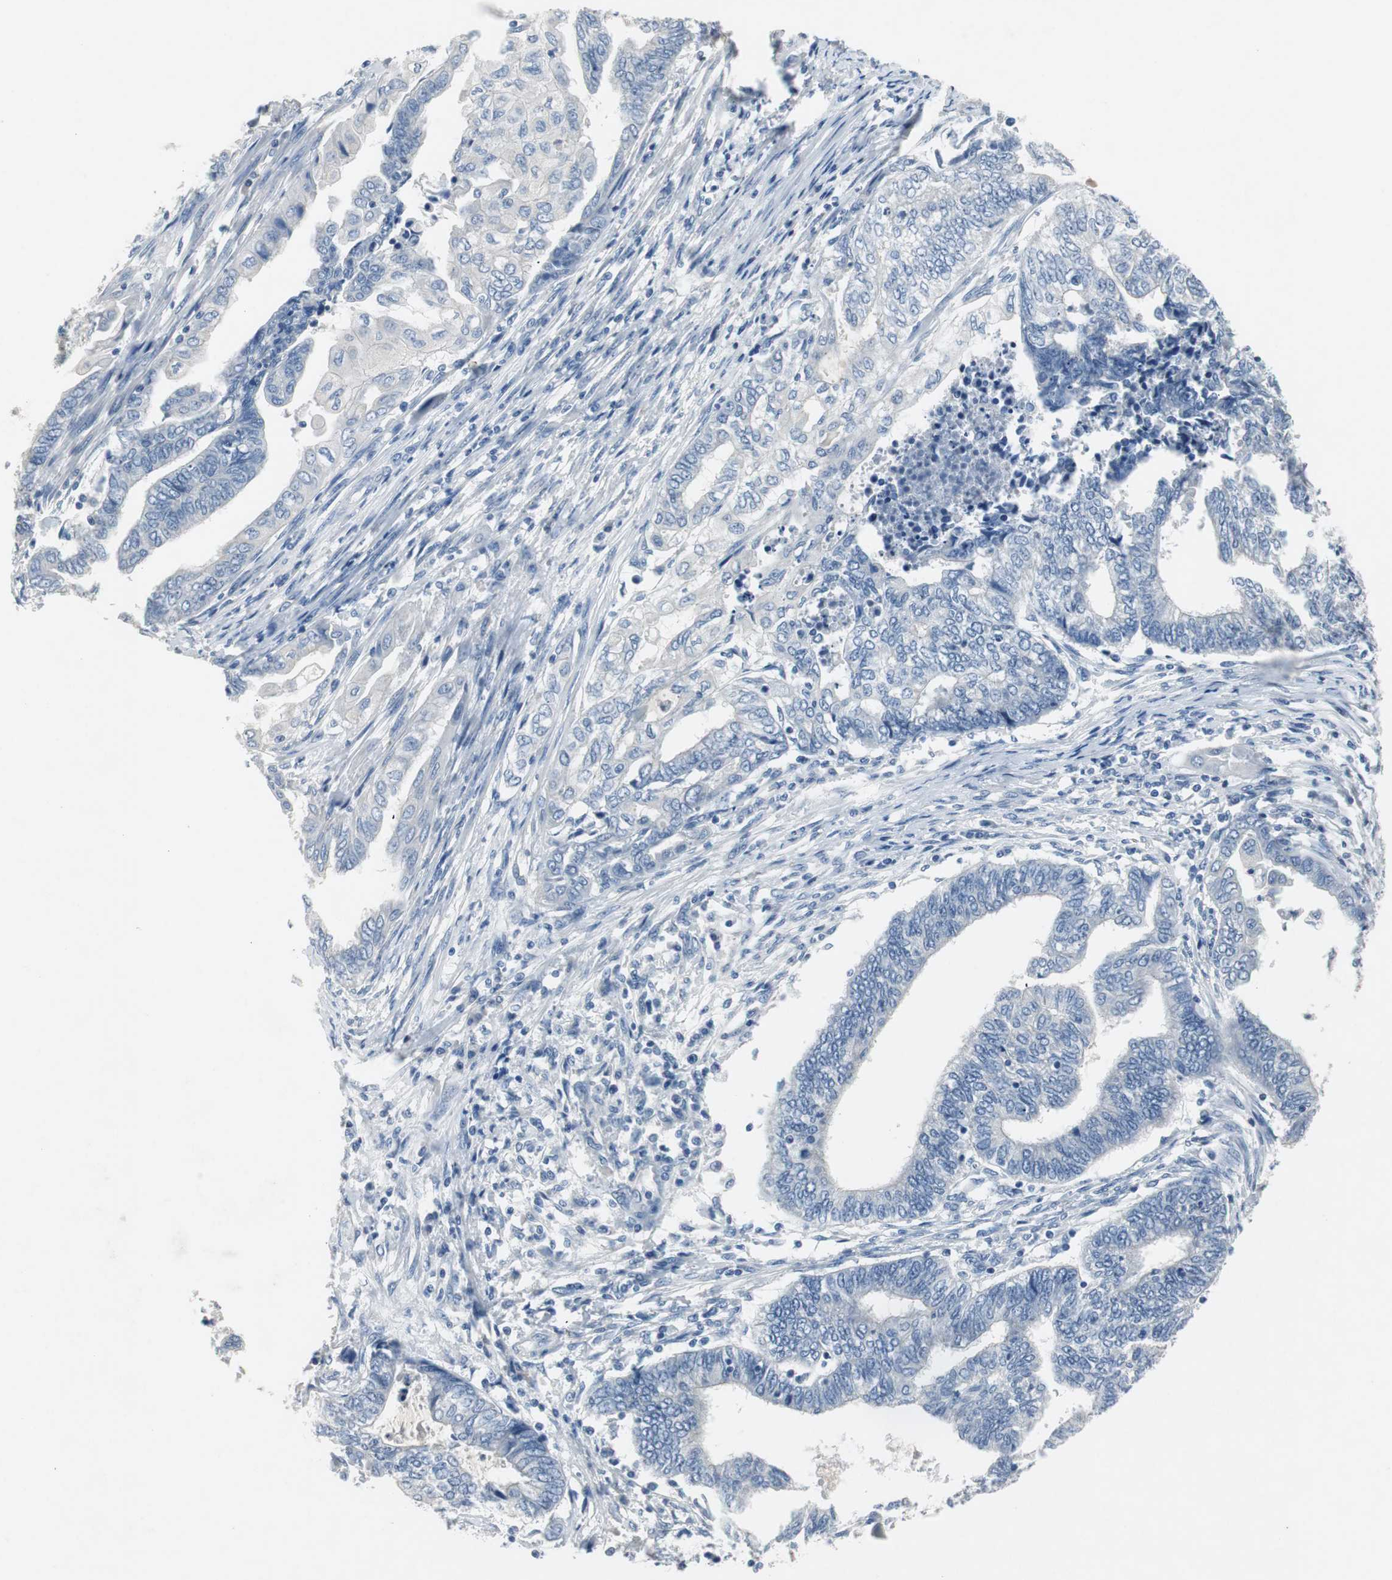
{"staining": {"intensity": "negative", "quantity": "none", "location": "none"}, "tissue": "endometrial cancer", "cell_type": "Tumor cells", "image_type": "cancer", "snomed": [{"axis": "morphology", "description": "Adenocarcinoma, NOS"}, {"axis": "topography", "description": "Uterus"}, {"axis": "topography", "description": "Endometrium"}], "caption": "Protein analysis of endometrial adenocarcinoma exhibits no significant positivity in tumor cells.", "gene": "LRP2", "patient": {"sex": "female", "age": 70}}